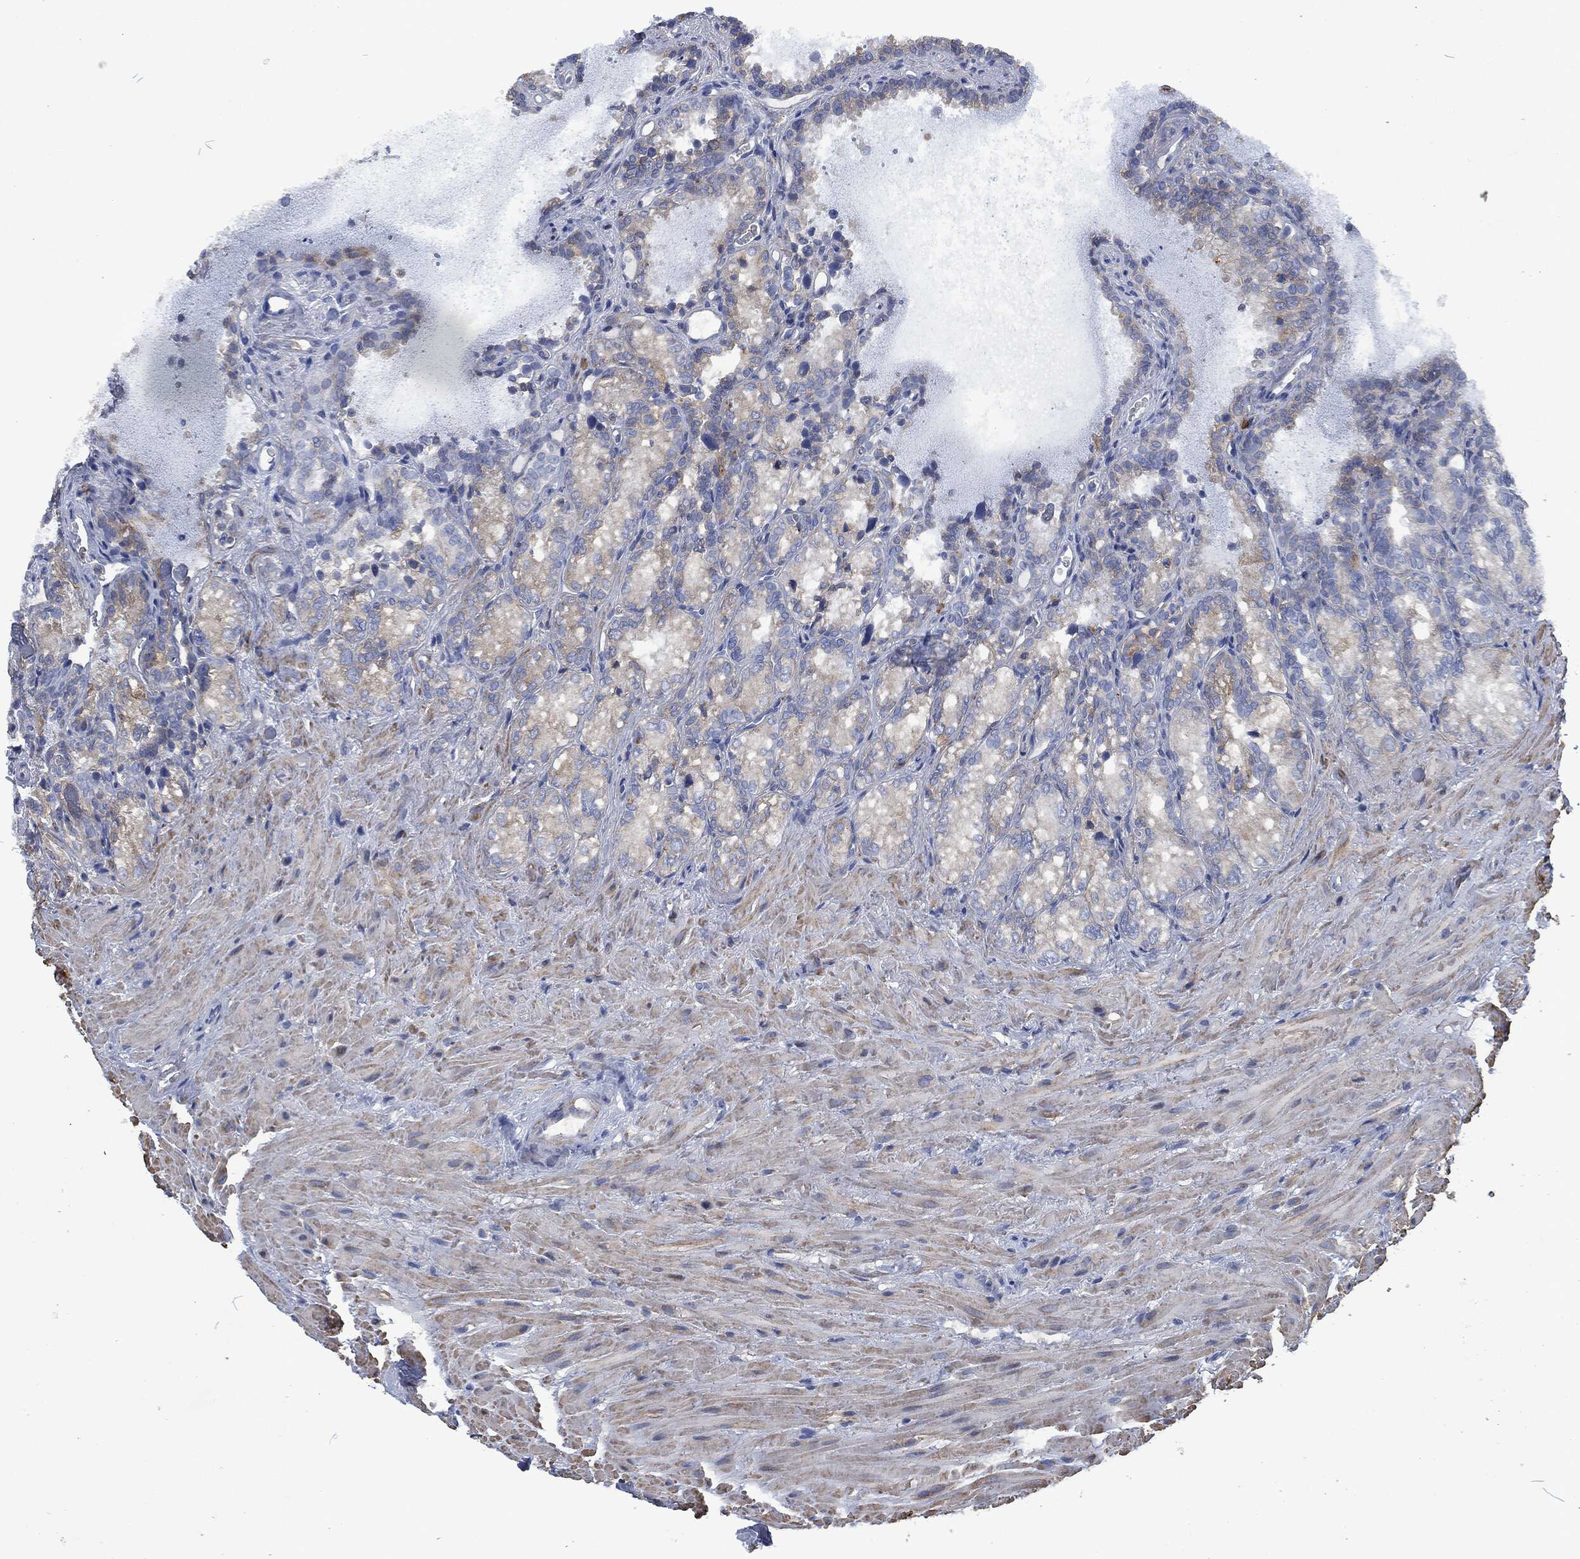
{"staining": {"intensity": "weak", "quantity": "<25%", "location": "cytoplasmic/membranous"}, "tissue": "seminal vesicle", "cell_type": "Glandular cells", "image_type": "normal", "snomed": [{"axis": "morphology", "description": "Normal tissue, NOS"}, {"axis": "topography", "description": "Seminal veicle"}], "caption": "Immunohistochemistry photomicrograph of normal seminal vesicle stained for a protein (brown), which displays no staining in glandular cells. The staining was performed using DAB to visualize the protein expression in brown, while the nuclei were stained in blue with hematoxylin (Magnification: 20x).", "gene": "LGALS9", "patient": {"sex": "male", "age": 68}}